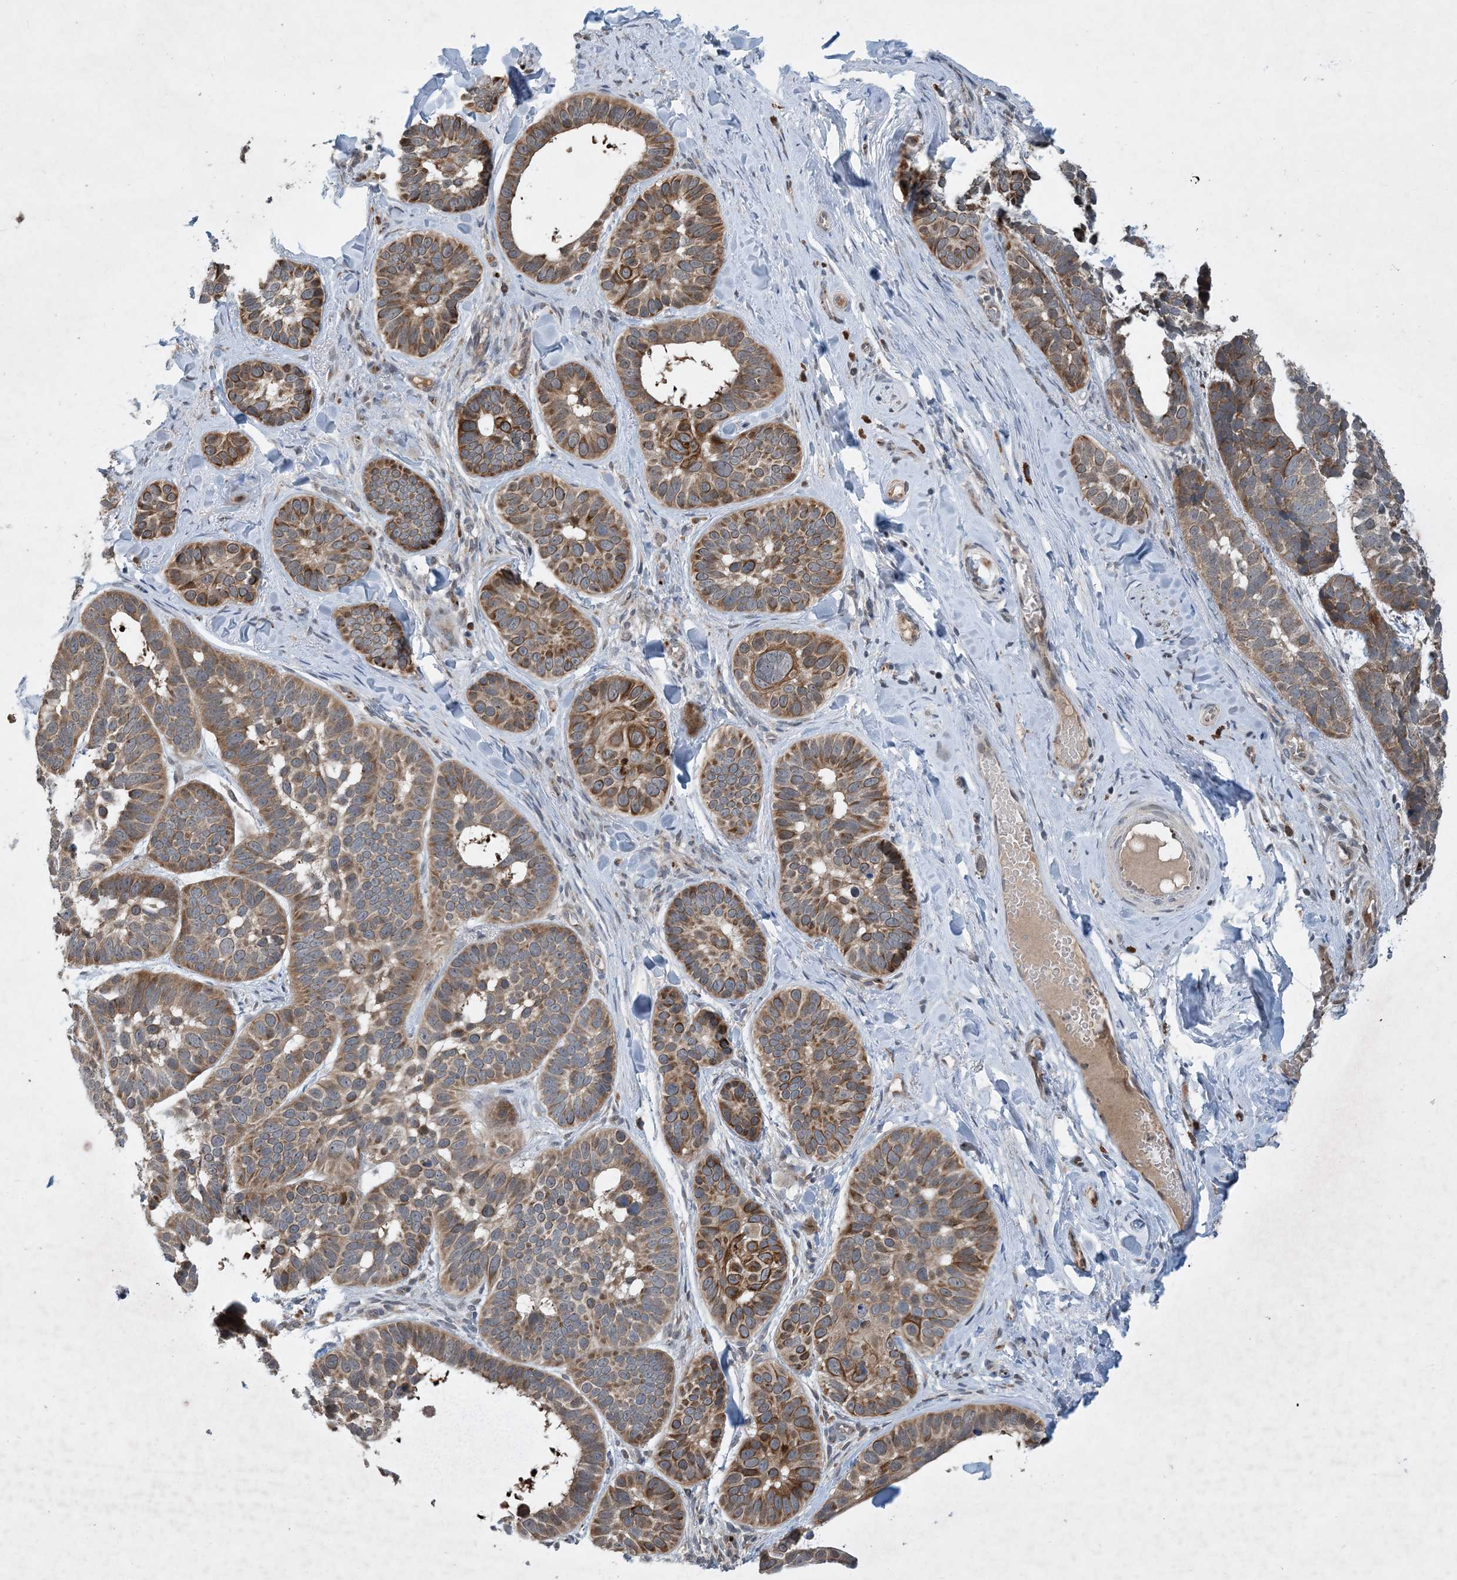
{"staining": {"intensity": "moderate", "quantity": ">75%", "location": "cytoplasmic/membranous"}, "tissue": "skin cancer", "cell_type": "Tumor cells", "image_type": "cancer", "snomed": [{"axis": "morphology", "description": "Basal cell carcinoma"}, {"axis": "topography", "description": "Skin"}], "caption": "Skin cancer stained with a brown dye demonstrates moderate cytoplasmic/membranous positive expression in approximately >75% of tumor cells.", "gene": "TINAG", "patient": {"sex": "male", "age": 62}}